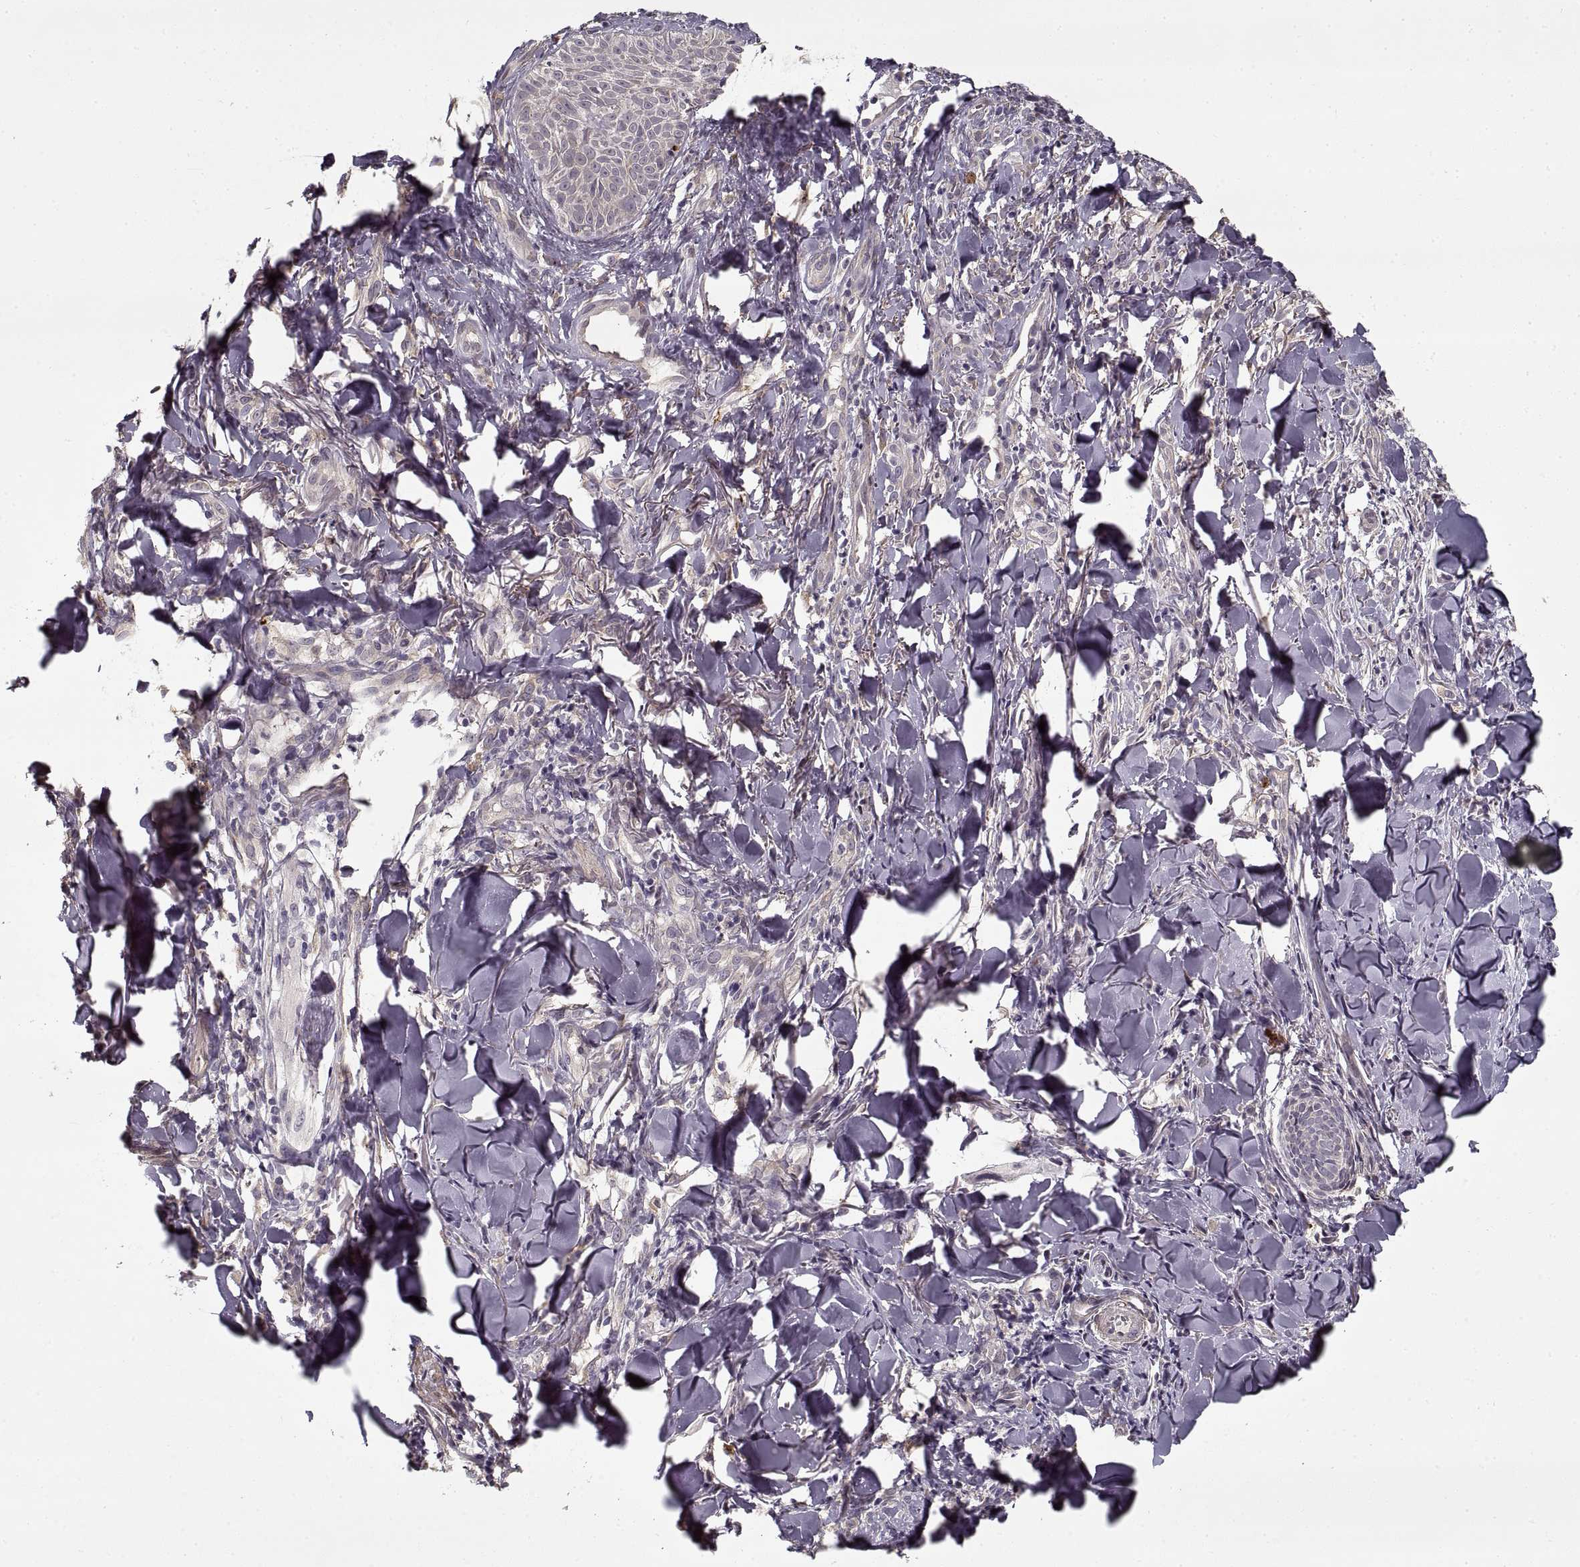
{"staining": {"intensity": "negative", "quantity": "none", "location": "none"}, "tissue": "melanoma", "cell_type": "Tumor cells", "image_type": "cancer", "snomed": [{"axis": "morphology", "description": "Malignant melanoma, NOS"}, {"axis": "topography", "description": "Skin"}], "caption": "Immunohistochemistry of melanoma shows no positivity in tumor cells.", "gene": "LAMB2", "patient": {"sex": "male", "age": 67}}